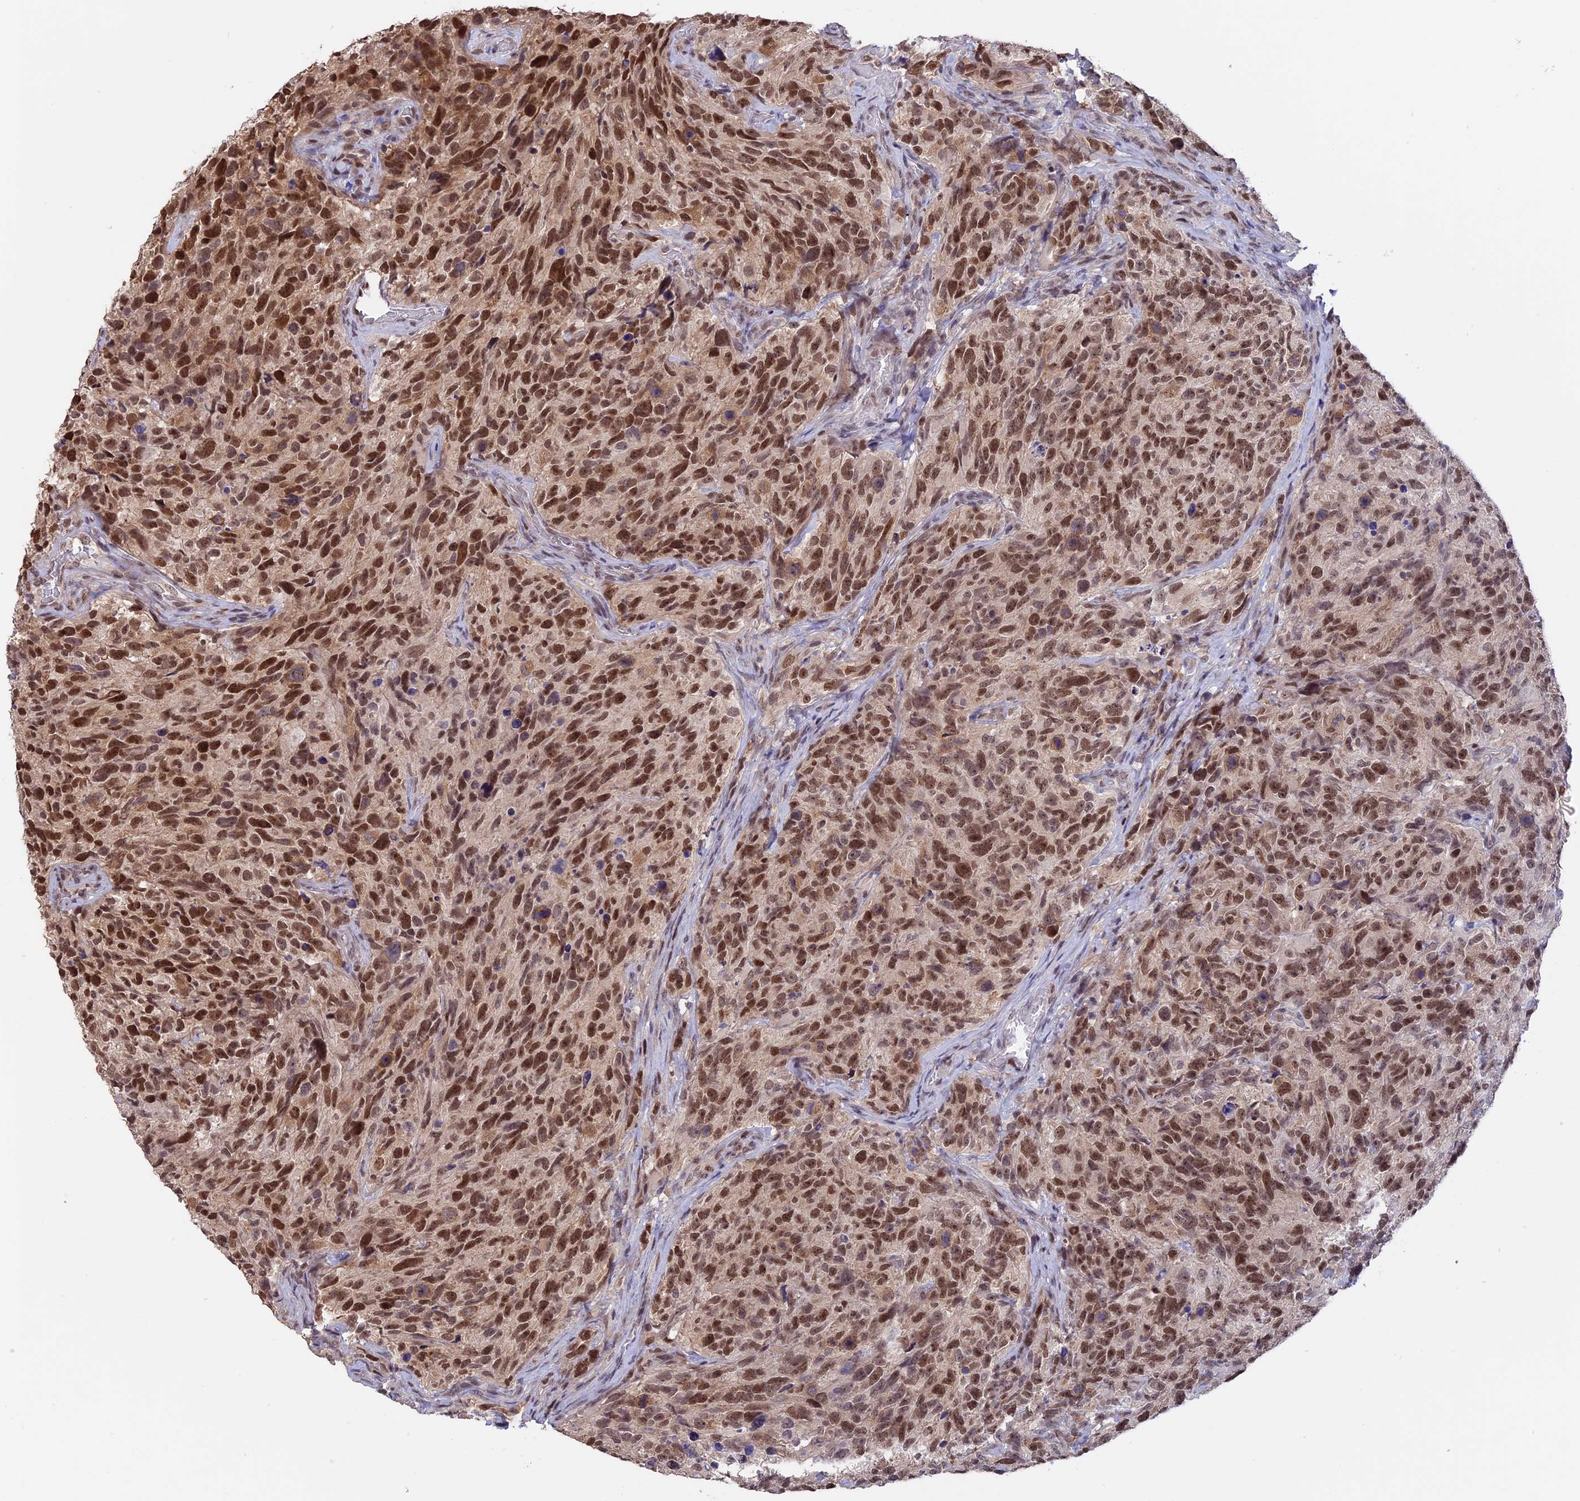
{"staining": {"intensity": "moderate", "quantity": ">75%", "location": "nuclear"}, "tissue": "glioma", "cell_type": "Tumor cells", "image_type": "cancer", "snomed": [{"axis": "morphology", "description": "Glioma, malignant, High grade"}, {"axis": "topography", "description": "Brain"}], "caption": "IHC staining of glioma, which reveals medium levels of moderate nuclear expression in approximately >75% of tumor cells indicating moderate nuclear protein expression. The staining was performed using DAB (brown) for protein detection and nuclei were counterstained in hematoxylin (blue).", "gene": "RFC5", "patient": {"sex": "male", "age": 69}}